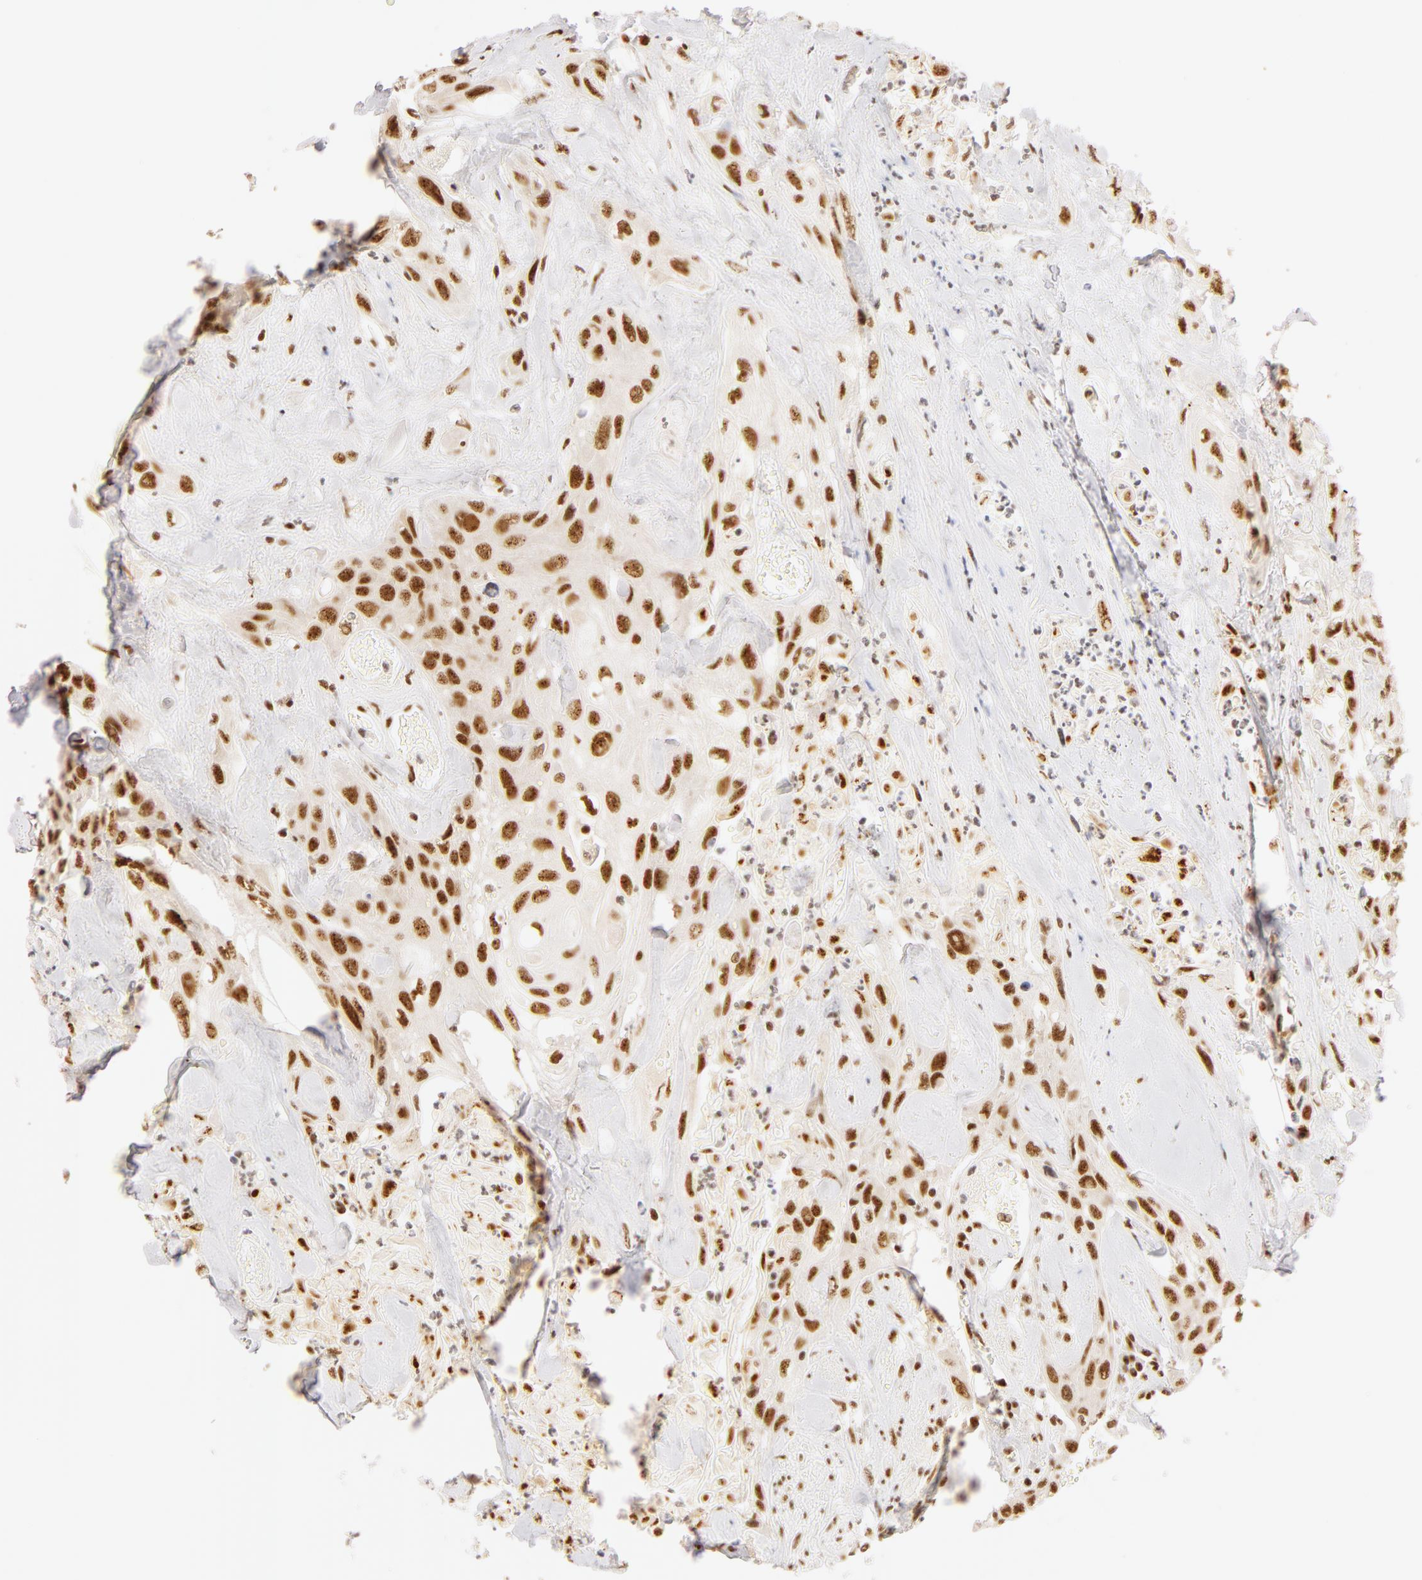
{"staining": {"intensity": "moderate", "quantity": ">75%", "location": "nuclear"}, "tissue": "urothelial cancer", "cell_type": "Tumor cells", "image_type": "cancer", "snomed": [{"axis": "morphology", "description": "Urothelial carcinoma, High grade"}, {"axis": "topography", "description": "Urinary bladder"}], "caption": "High-grade urothelial carcinoma stained with a protein marker demonstrates moderate staining in tumor cells.", "gene": "RBM39", "patient": {"sex": "female", "age": 84}}